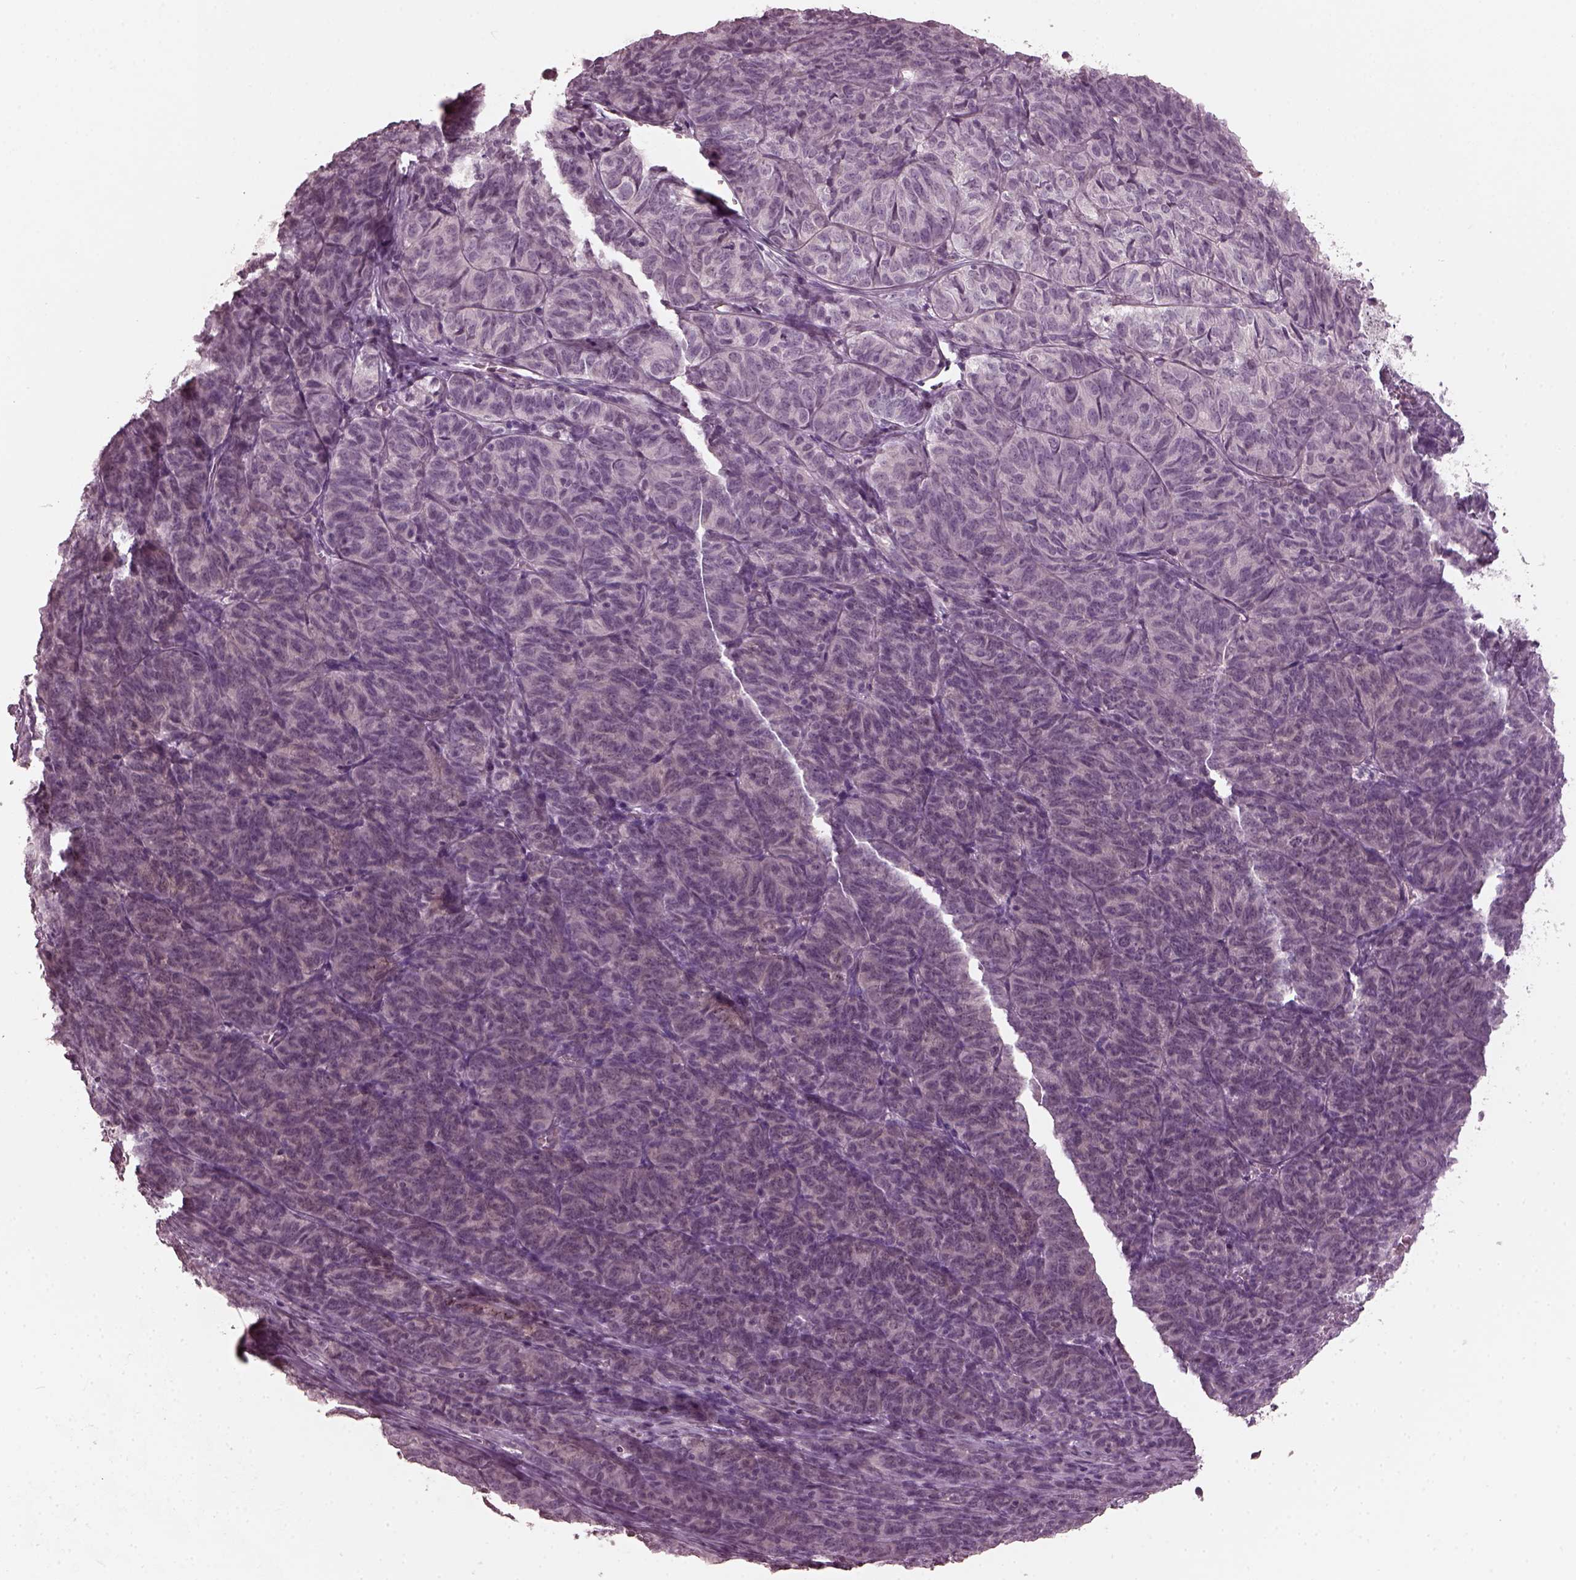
{"staining": {"intensity": "negative", "quantity": "none", "location": "none"}, "tissue": "ovarian cancer", "cell_type": "Tumor cells", "image_type": "cancer", "snomed": [{"axis": "morphology", "description": "Carcinoma, endometroid"}, {"axis": "topography", "description": "Ovary"}], "caption": "This is a micrograph of immunohistochemistry (IHC) staining of endometroid carcinoma (ovarian), which shows no staining in tumor cells.", "gene": "RCVRN", "patient": {"sex": "female", "age": 80}}